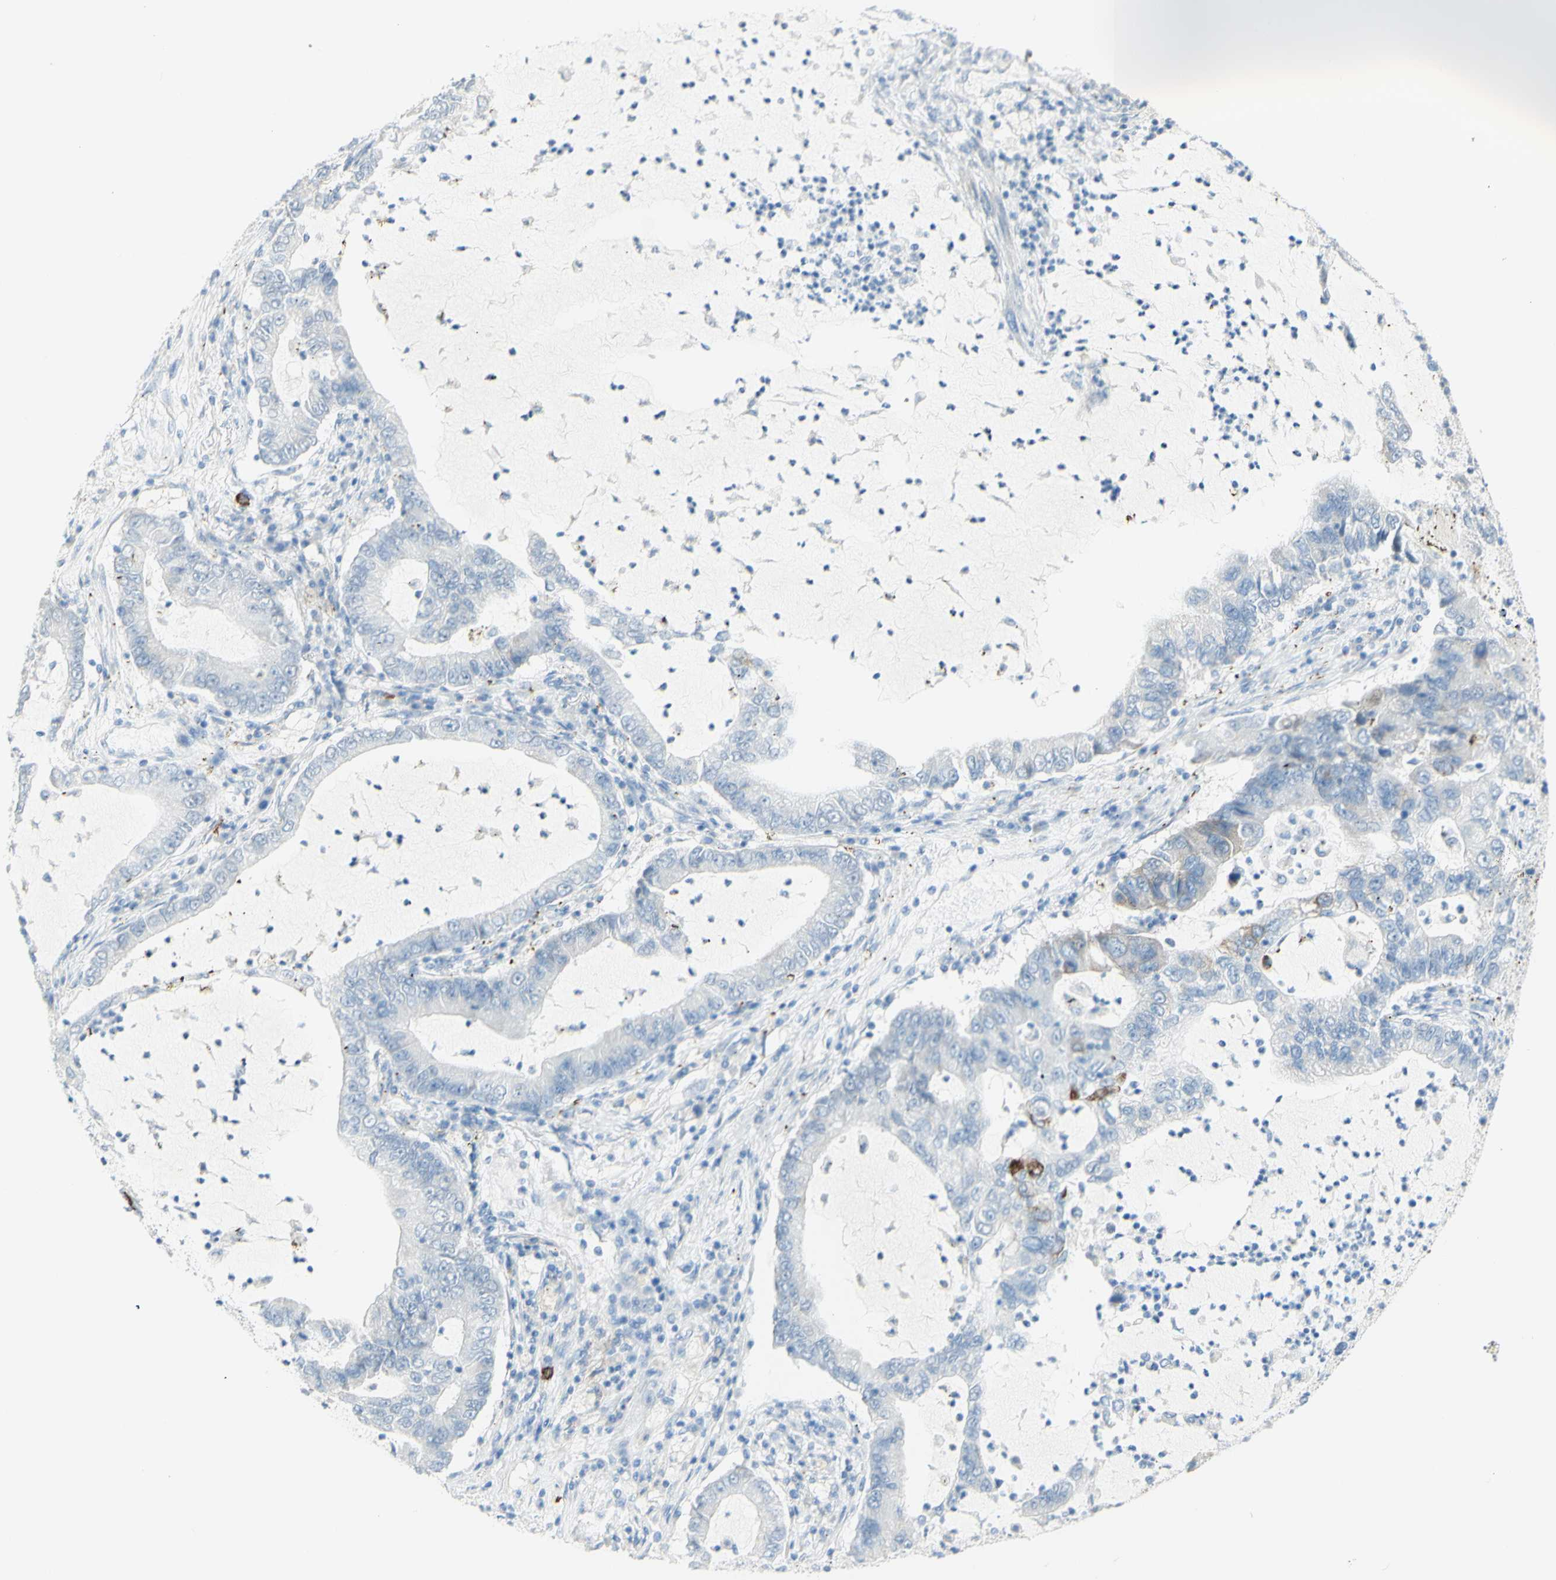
{"staining": {"intensity": "negative", "quantity": "none", "location": "none"}, "tissue": "lung cancer", "cell_type": "Tumor cells", "image_type": "cancer", "snomed": [{"axis": "morphology", "description": "Adenocarcinoma, NOS"}, {"axis": "topography", "description": "Lung"}], "caption": "Tumor cells are negative for protein expression in human lung adenocarcinoma.", "gene": "LETM1", "patient": {"sex": "female", "age": 51}}